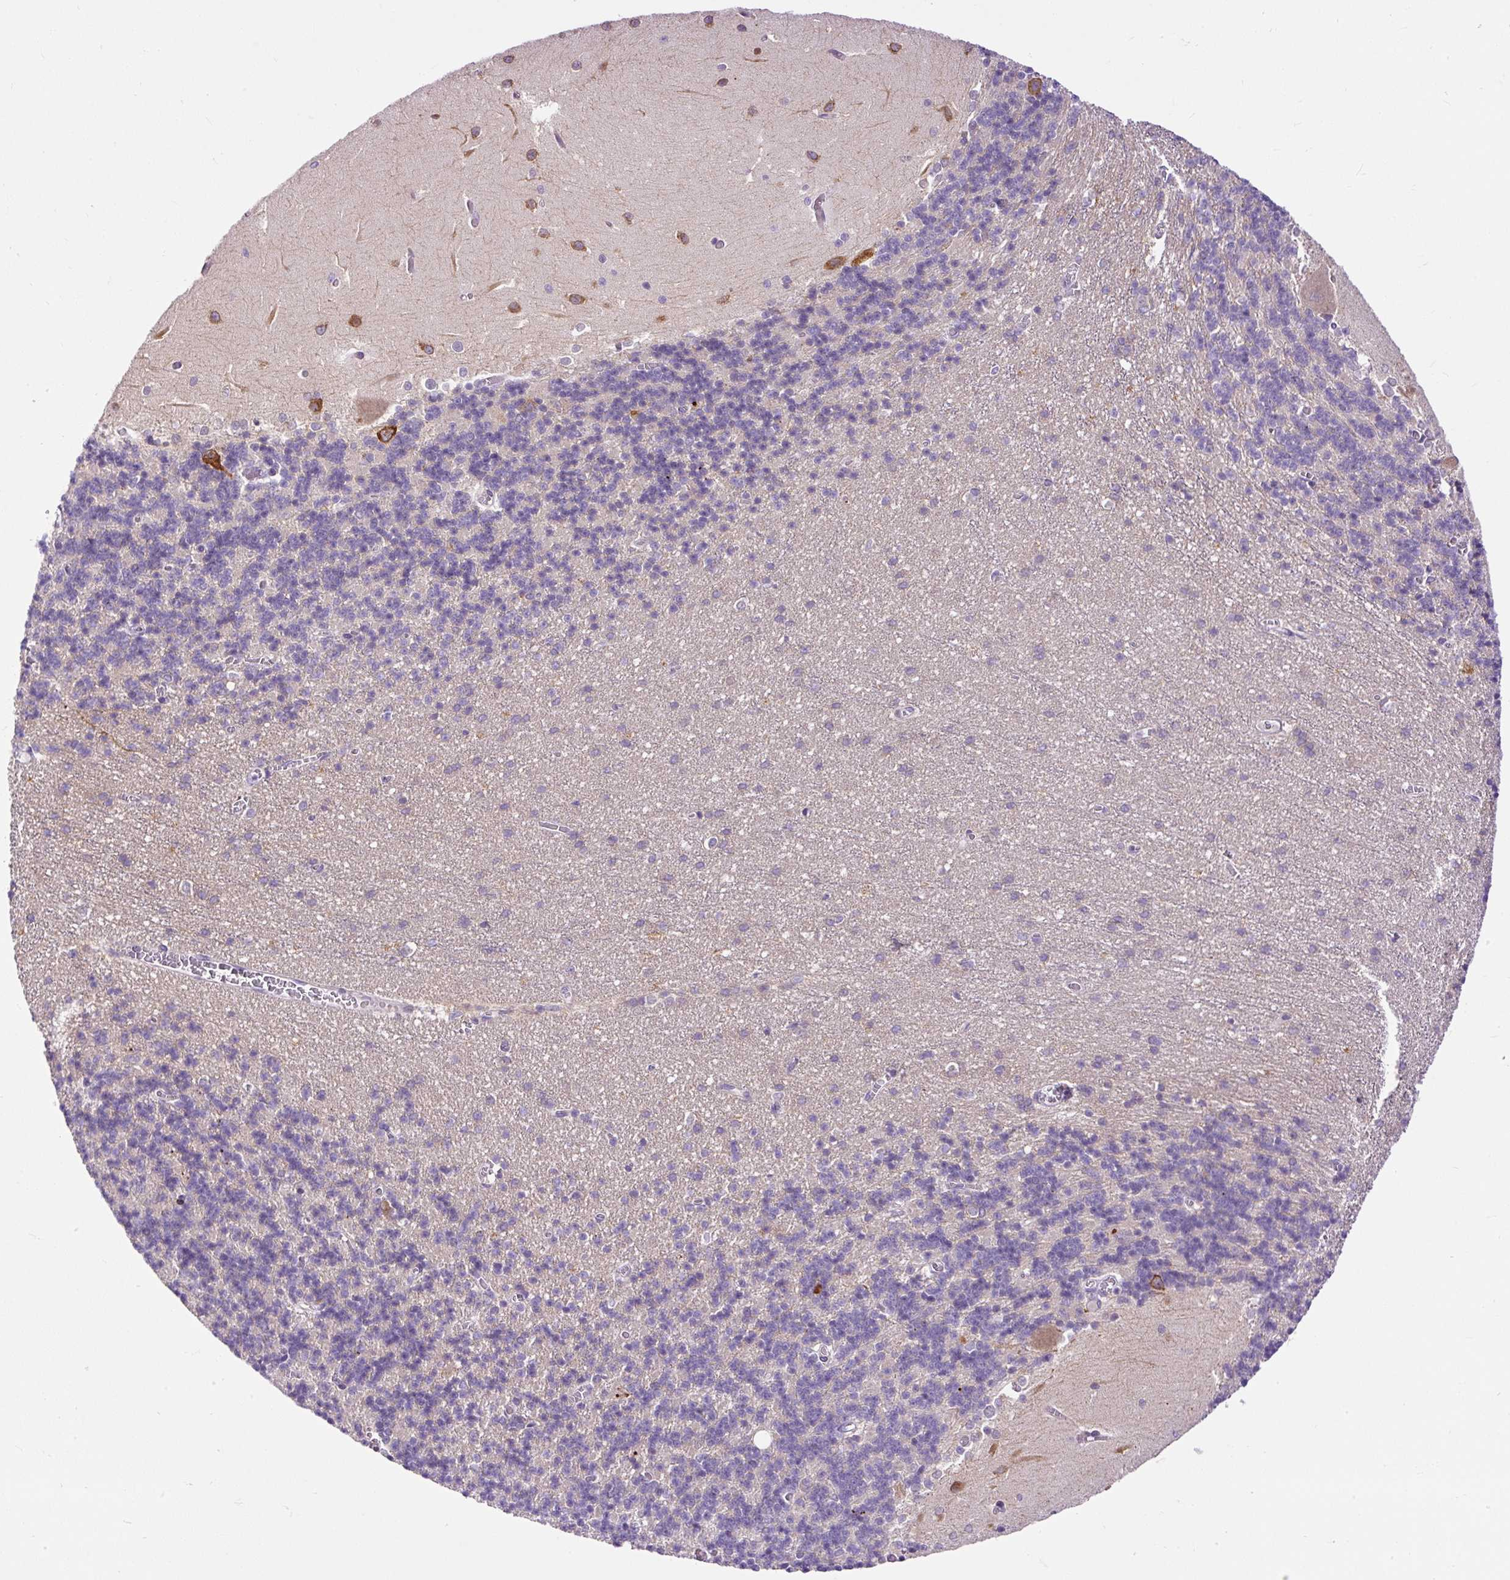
{"staining": {"intensity": "negative", "quantity": "none", "location": "none"}, "tissue": "cerebellum", "cell_type": "Cells in granular layer", "image_type": "normal", "snomed": [{"axis": "morphology", "description": "Normal tissue, NOS"}, {"axis": "topography", "description": "Cerebellum"}], "caption": "This is an IHC micrograph of normal cerebellum. There is no staining in cells in granular layer.", "gene": "FMC1", "patient": {"sex": "male", "age": 37}}